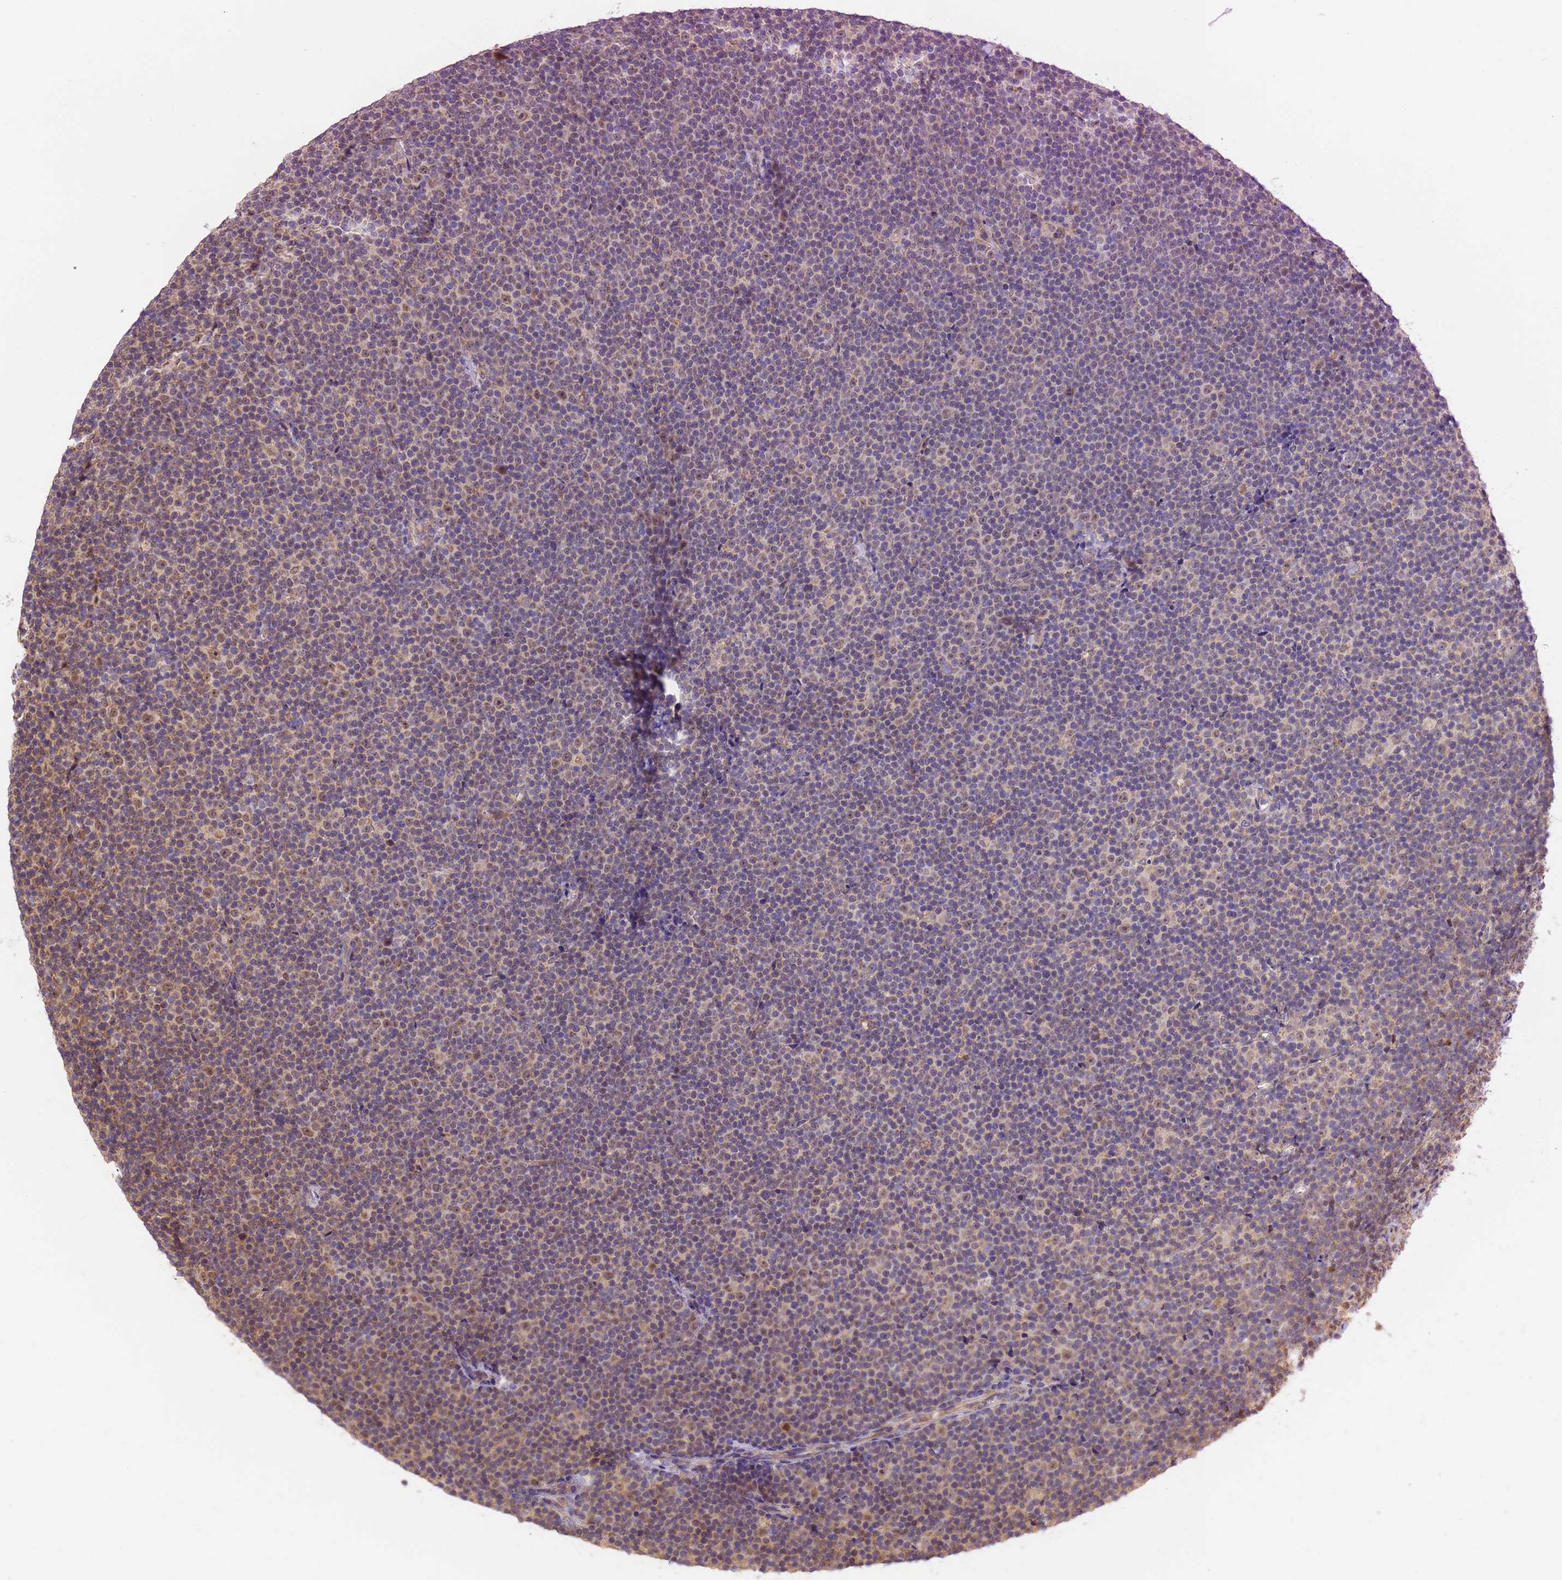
{"staining": {"intensity": "weak", "quantity": ">75%", "location": "nuclear"}, "tissue": "lymphoma", "cell_type": "Tumor cells", "image_type": "cancer", "snomed": [{"axis": "morphology", "description": "Malignant lymphoma, non-Hodgkin's type, Low grade"}, {"axis": "topography", "description": "Lymph node"}], "caption": "DAB (3,3'-diaminobenzidine) immunohistochemical staining of human lymphoma displays weak nuclear protein positivity in about >75% of tumor cells.", "gene": "RAPGEF3", "patient": {"sex": "female", "age": 67}}